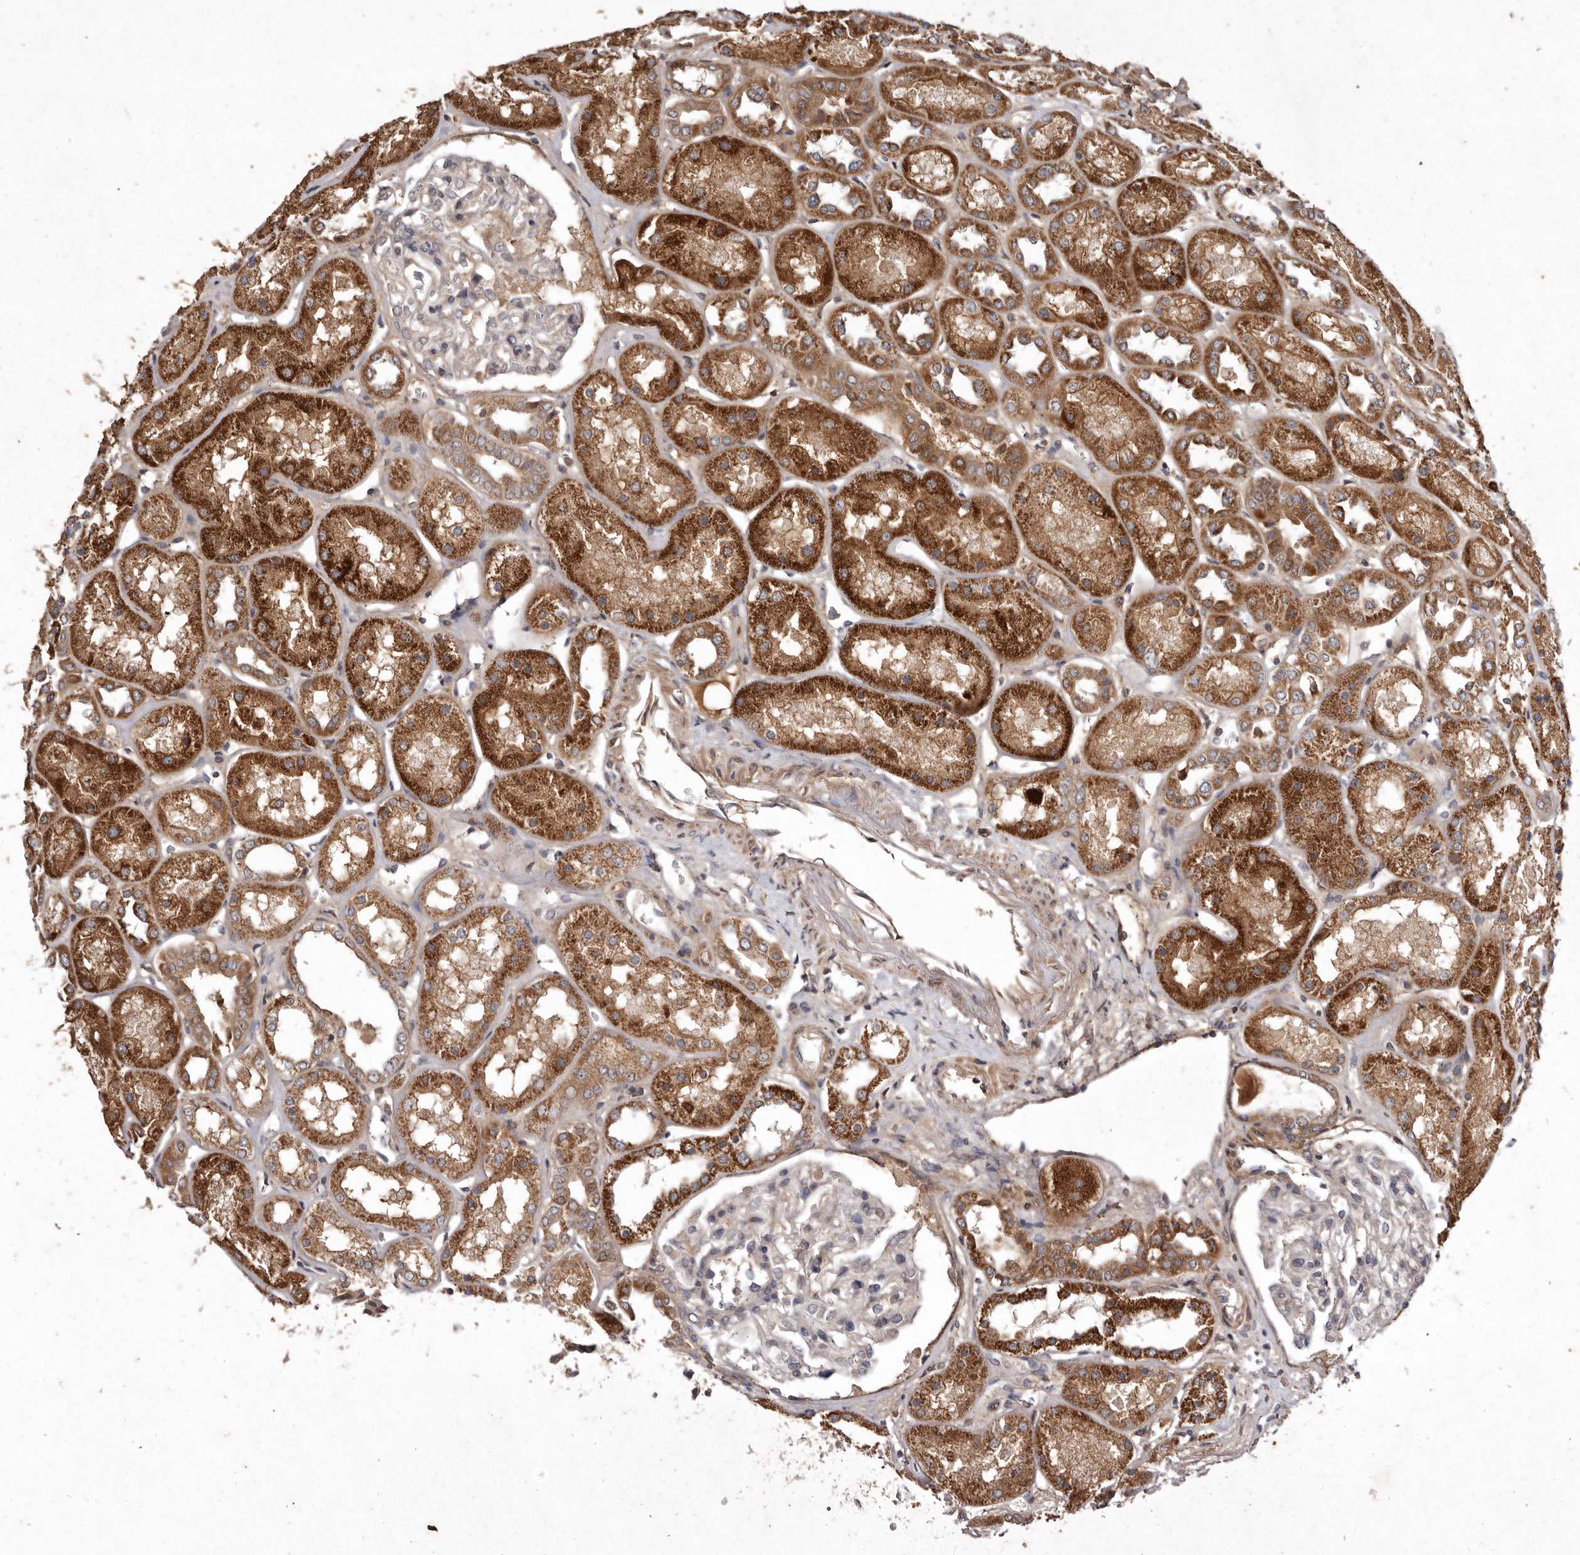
{"staining": {"intensity": "weak", "quantity": "<25%", "location": "cytoplasmic/membranous"}, "tissue": "kidney", "cell_type": "Cells in glomeruli", "image_type": "normal", "snomed": [{"axis": "morphology", "description": "Normal tissue, NOS"}, {"axis": "topography", "description": "Kidney"}], "caption": "DAB (3,3'-diaminobenzidine) immunohistochemical staining of normal human kidney reveals no significant positivity in cells in glomeruli.", "gene": "FLAD1", "patient": {"sex": "male", "age": 70}}